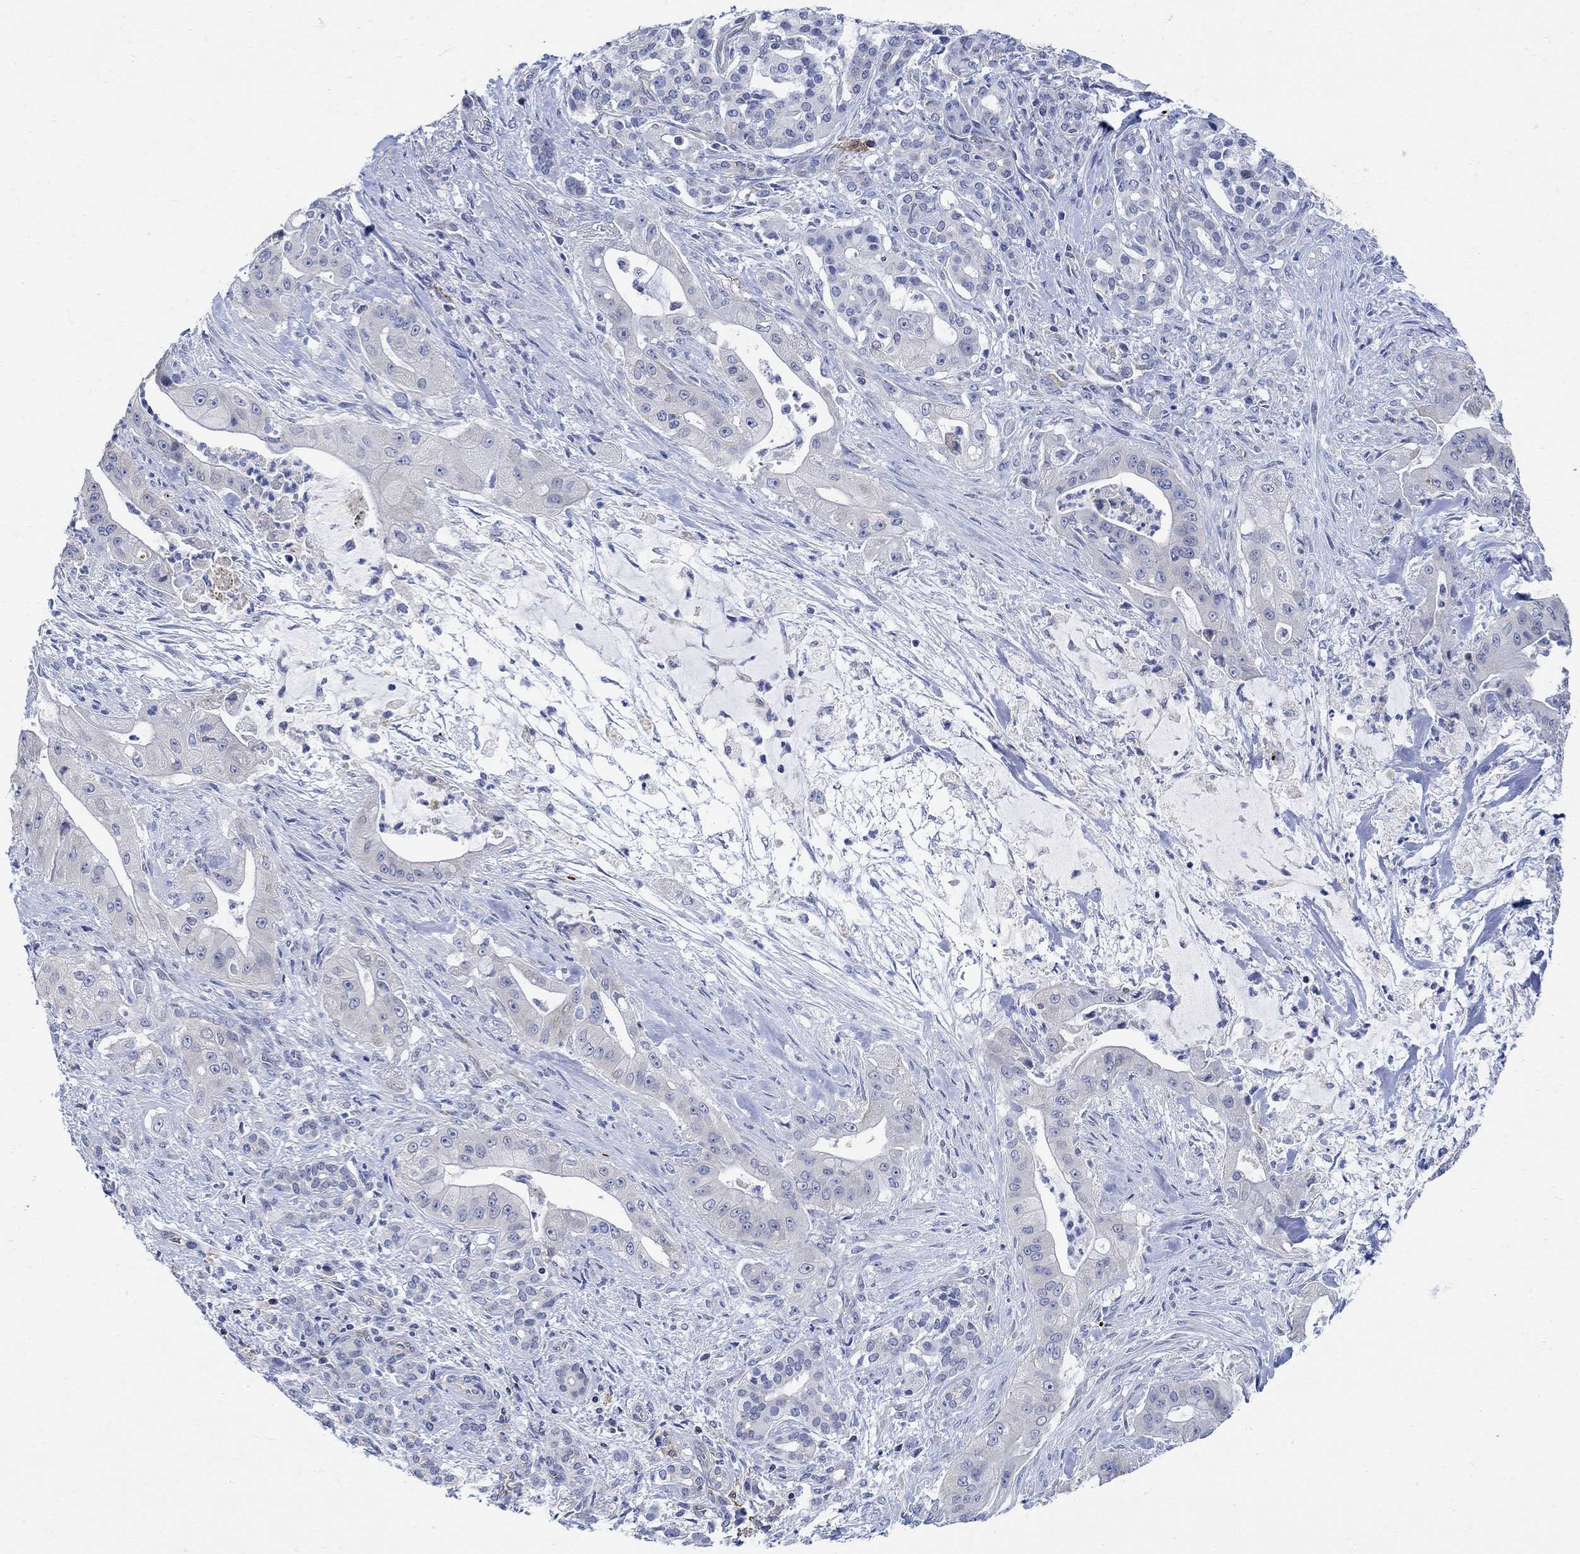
{"staining": {"intensity": "negative", "quantity": "none", "location": "none"}, "tissue": "pancreatic cancer", "cell_type": "Tumor cells", "image_type": "cancer", "snomed": [{"axis": "morphology", "description": "Normal tissue, NOS"}, {"axis": "morphology", "description": "Inflammation, NOS"}, {"axis": "morphology", "description": "Adenocarcinoma, NOS"}, {"axis": "topography", "description": "Pancreas"}], "caption": "There is no significant expression in tumor cells of pancreatic cancer.", "gene": "PHF21B", "patient": {"sex": "male", "age": 57}}